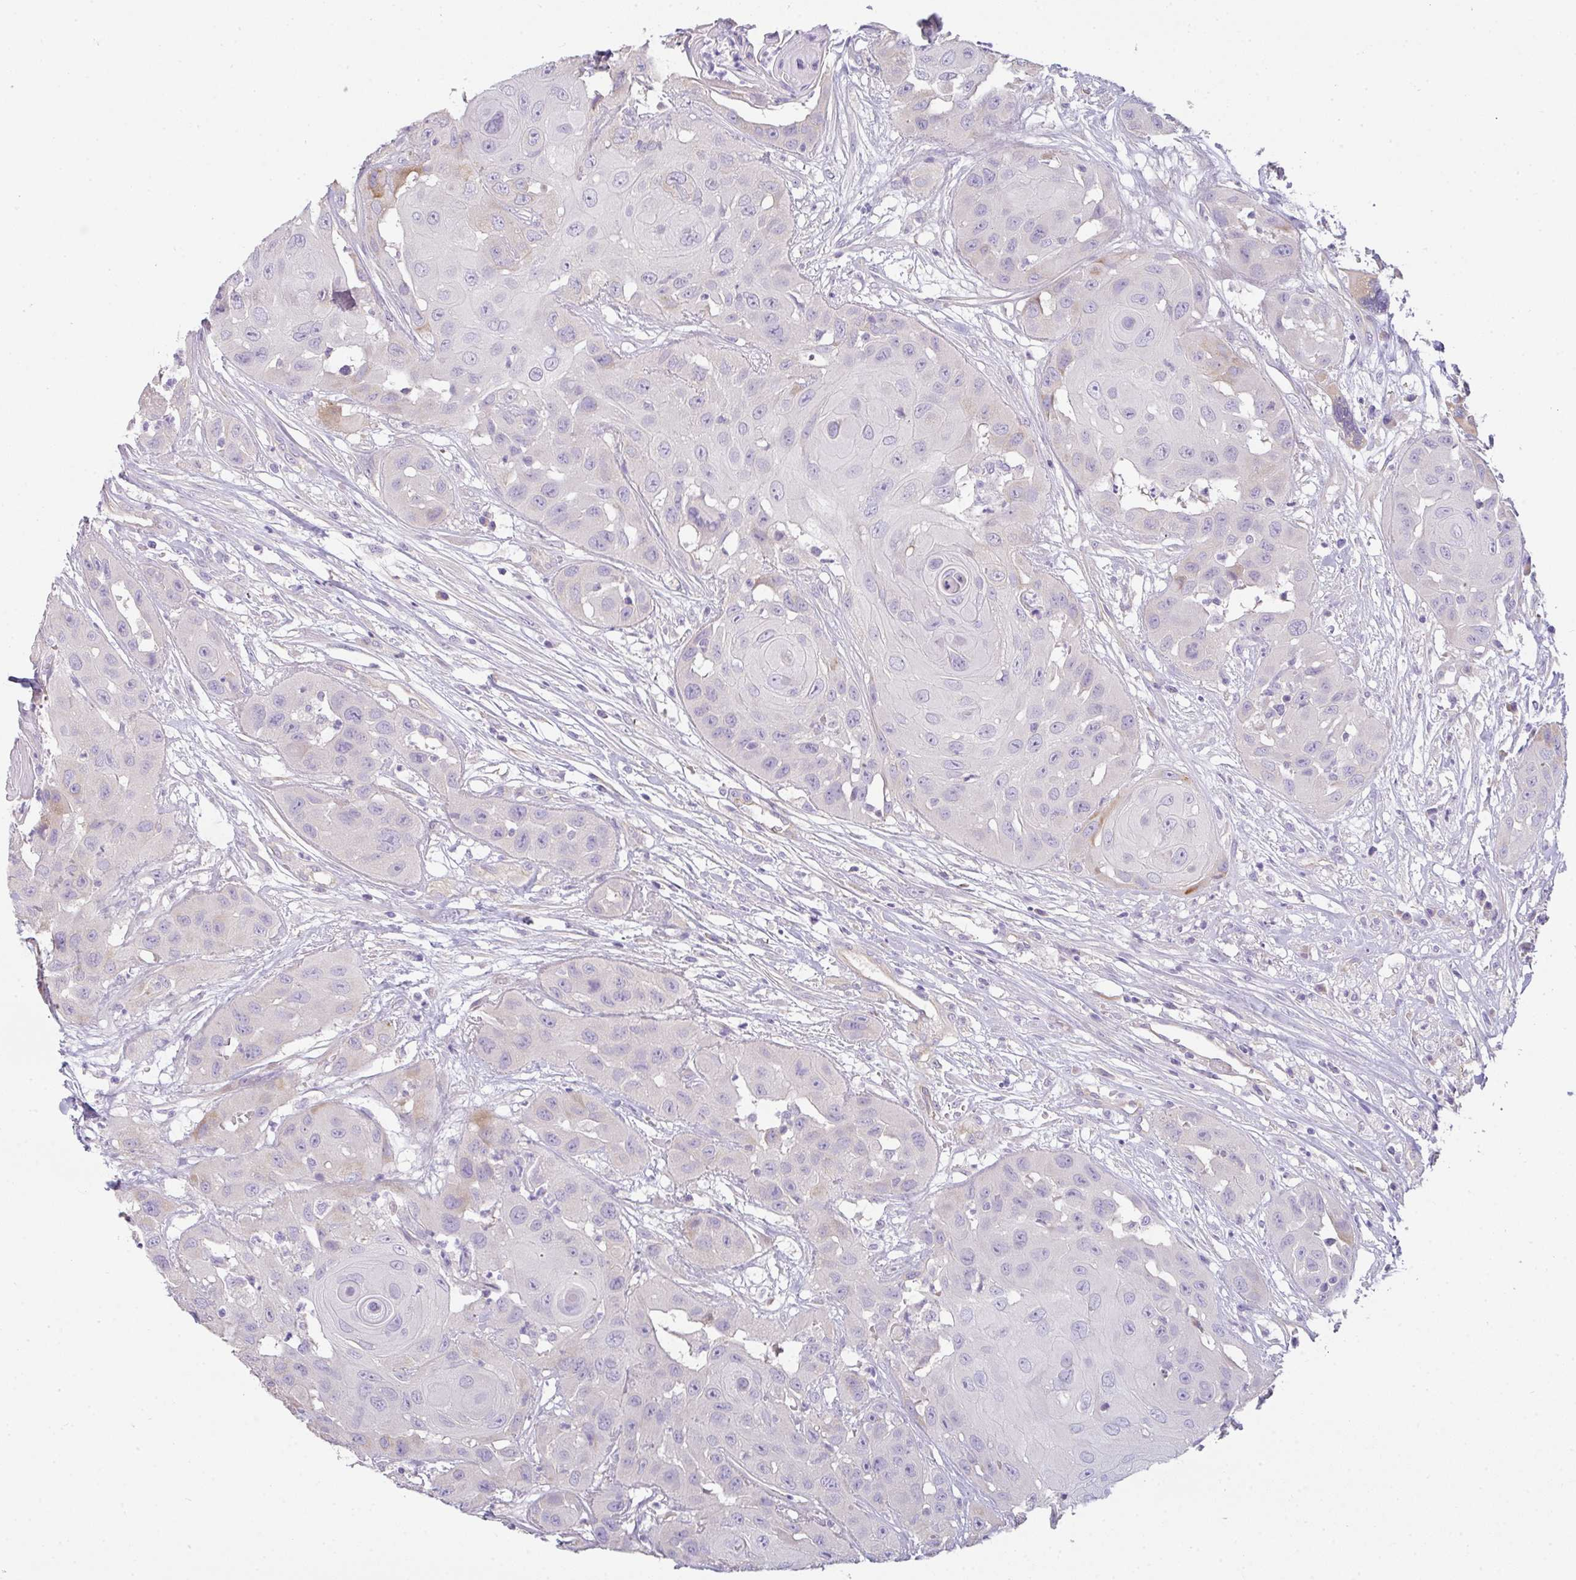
{"staining": {"intensity": "moderate", "quantity": "<25%", "location": "cytoplasmic/membranous"}, "tissue": "head and neck cancer", "cell_type": "Tumor cells", "image_type": "cancer", "snomed": [{"axis": "morphology", "description": "Squamous cell carcinoma, NOS"}, {"axis": "topography", "description": "Head-Neck"}], "caption": "An IHC histopathology image of tumor tissue is shown. Protein staining in brown shows moderate cytoplasmic/membranous positivity in head and neck cancer (squamous cell carcinoma) within tumor cells.", "gene": "FILIP1", "patient": {"sex": "male", "age": 83}}